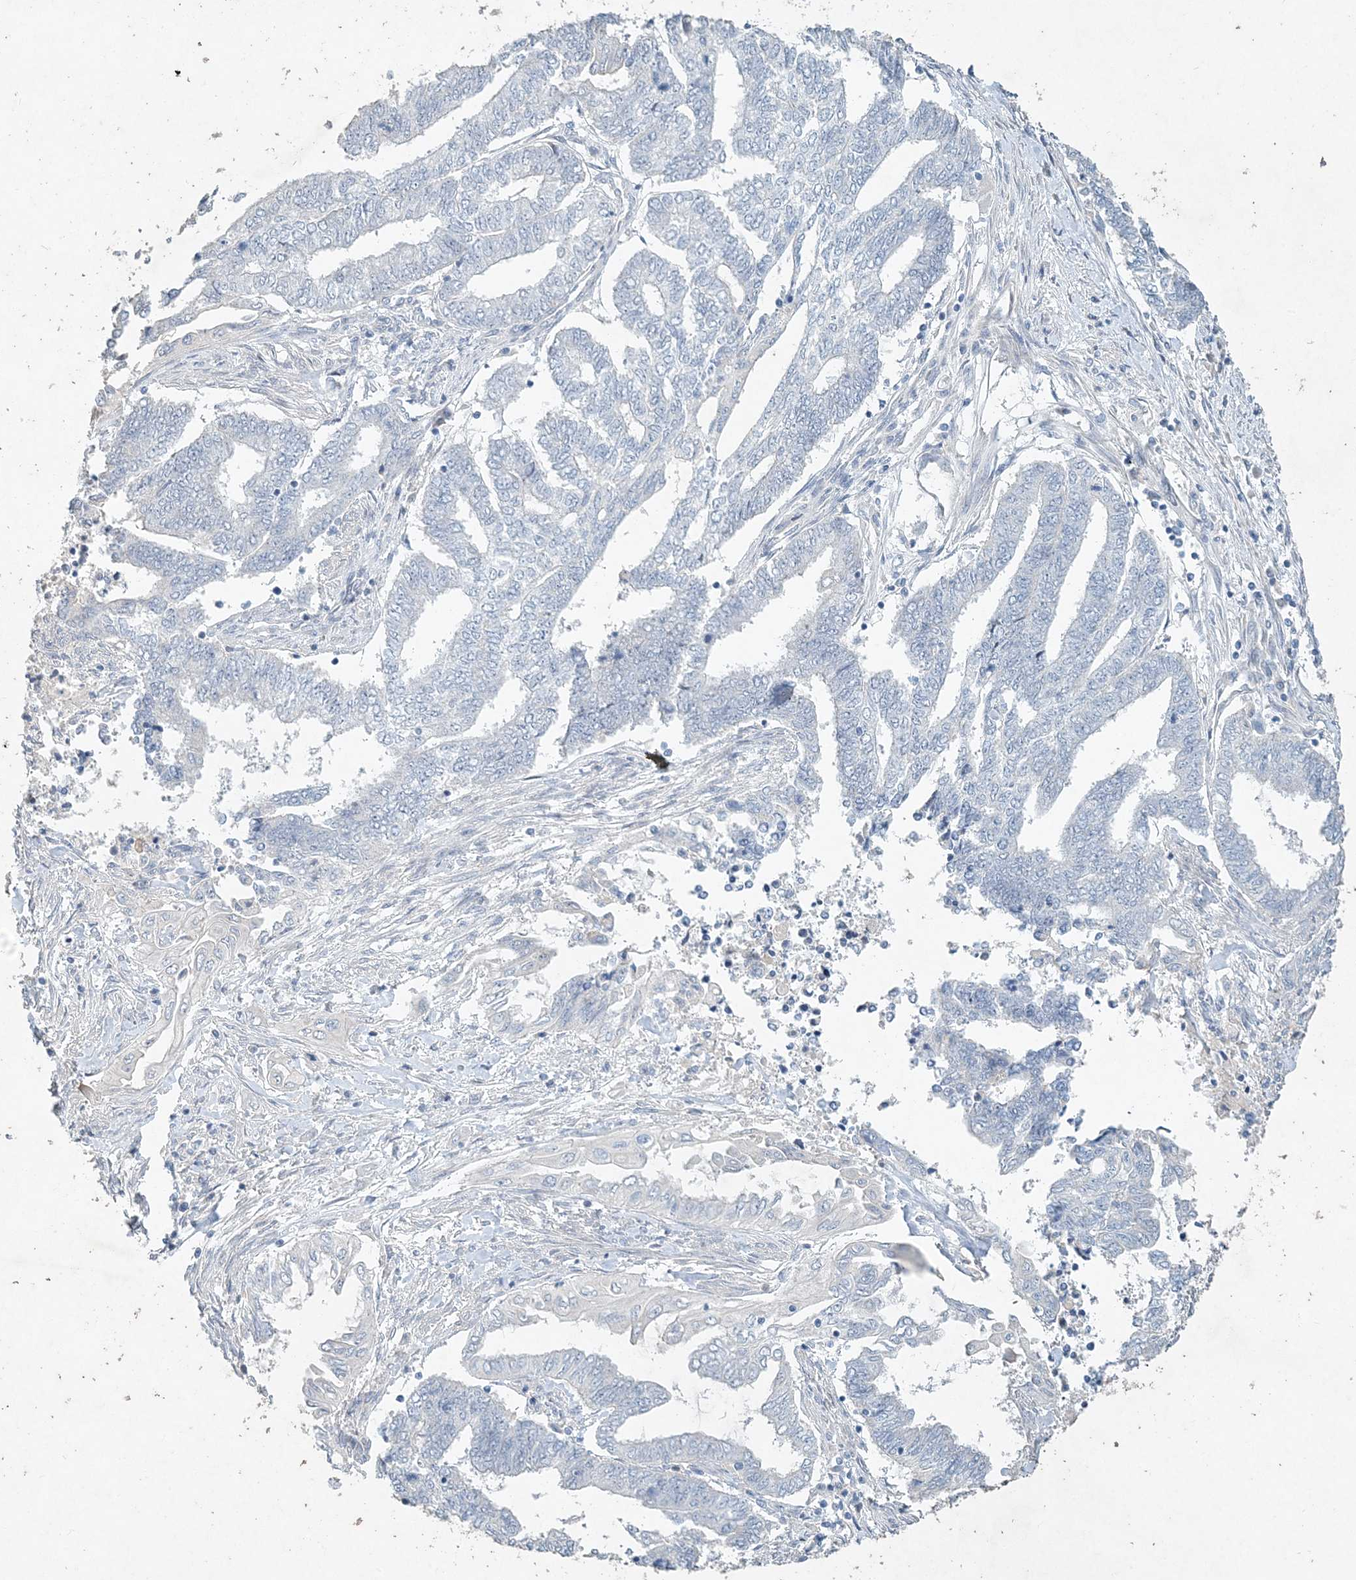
{"staining": {"intensity": "negative", "quantity": "none", "location": "none"}, "tissue": "endometrial cancer", "cell_type": "Tumor cells", "image_type": "cancer", "snomed": [{"axis": "morphology", "description": "Adenocarcinoma, NOS"}, {"axis": "topography", "description": "Uterus"}, {"axis": "topography", "description": "Endometrium"}], "caption": "Image shows no significant protein staining in tumor cells of endometrial cancer (adenocarcinoma).", "gene": "DNAH5", "patient": {"sex": "female", "age": 70}}